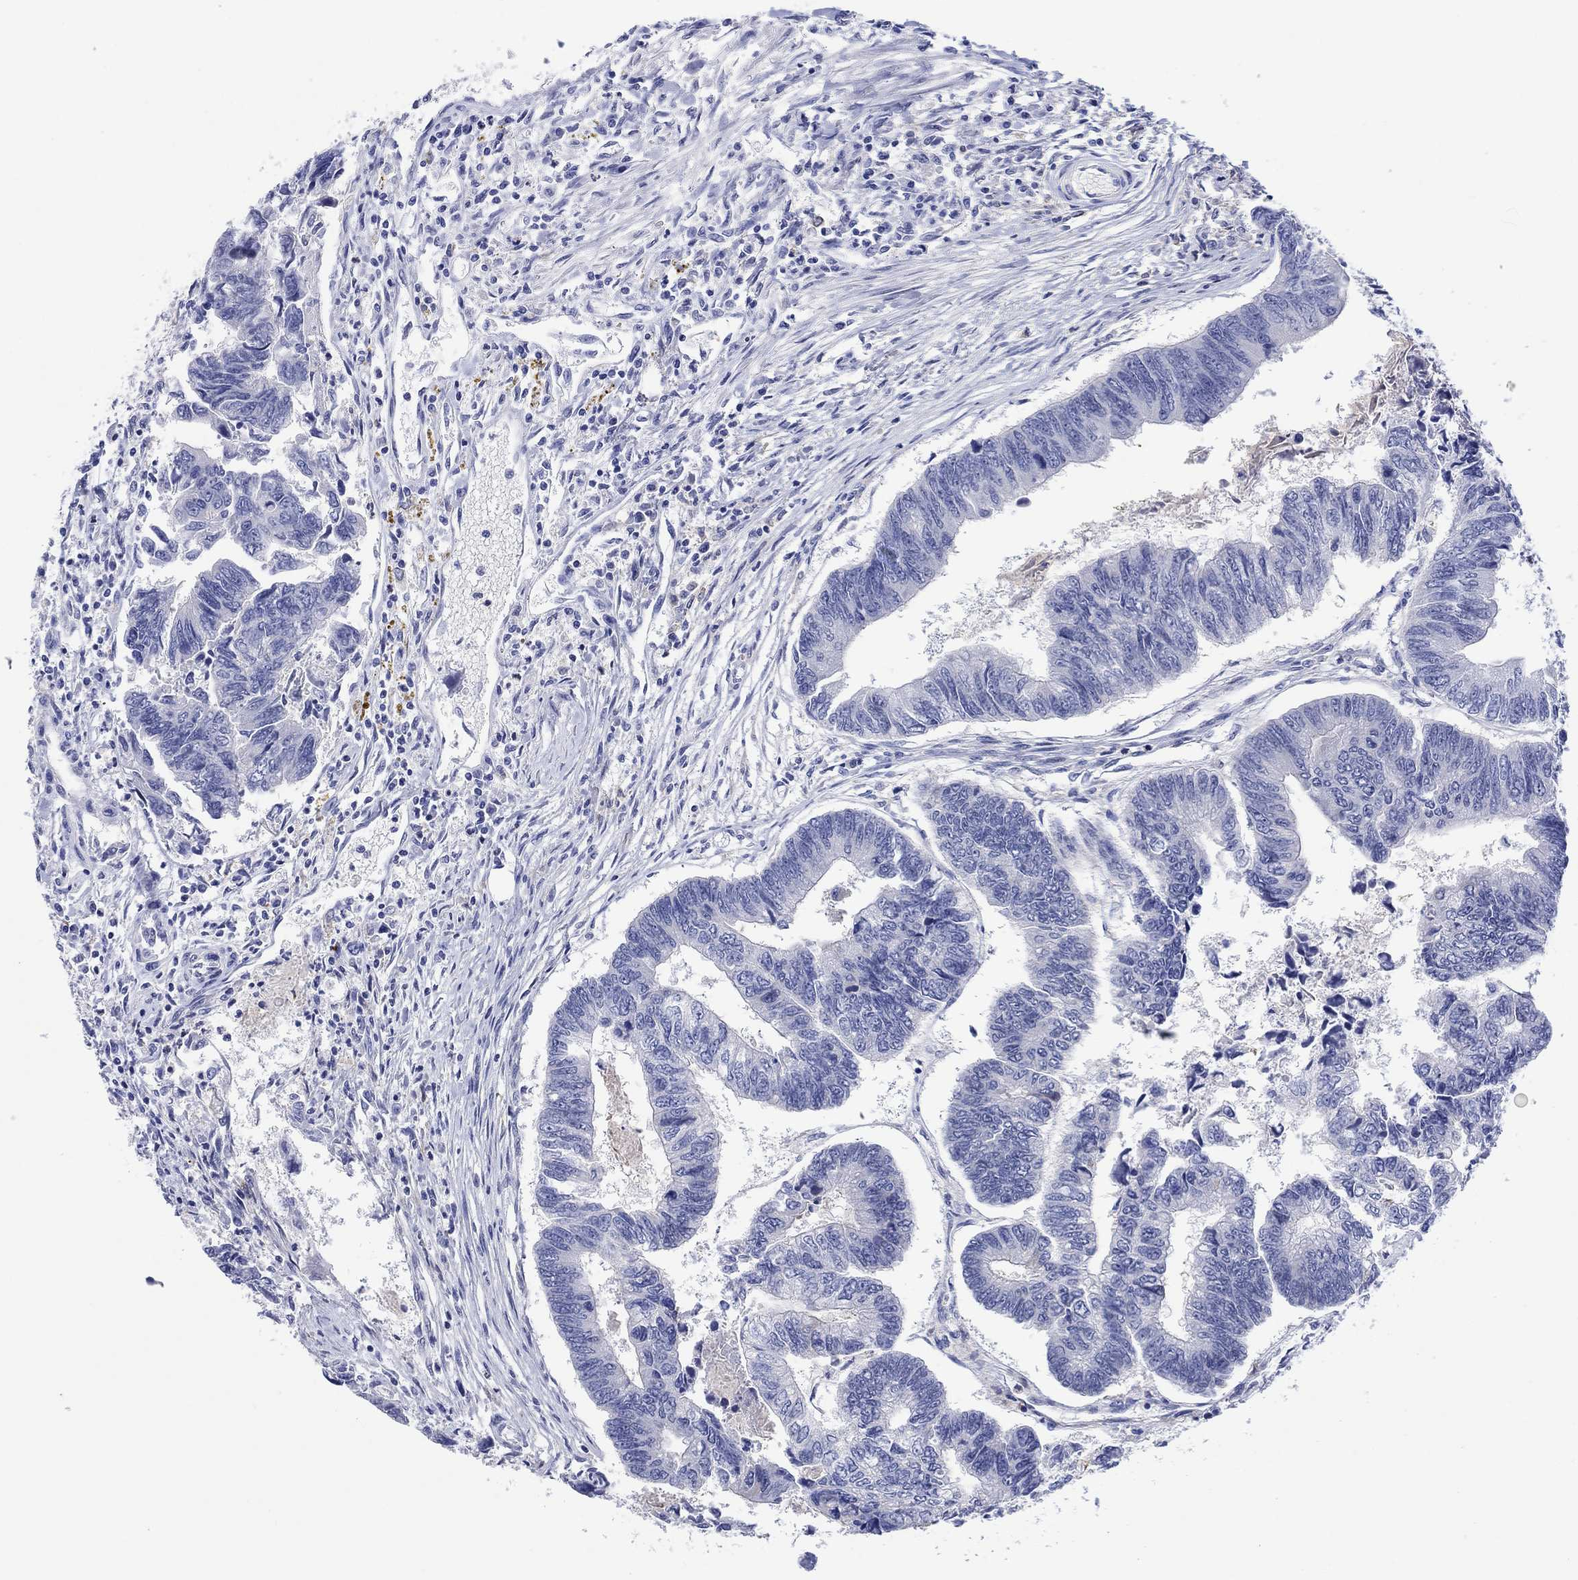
{"staining": {"intensity": "negative", "quantity": "none", "location": "none"}, "tissue": "colorectal cancer", "cell_type": "Tumor cells", "image_type": "cancer", "snomed": [{"axis": "morphology", "description": "Adenocarcinoma, NOS"}, {"axis": "topography", "description": "Colon"}], "caption": "Tumor cells are negative for protein expression in human colorectal adenocarcinoma. (Brightfield microscopy of DAB immunohistochemistry at high magnification).", "gene": "HDC", "patient": {"sex": "female", "age": 65}}